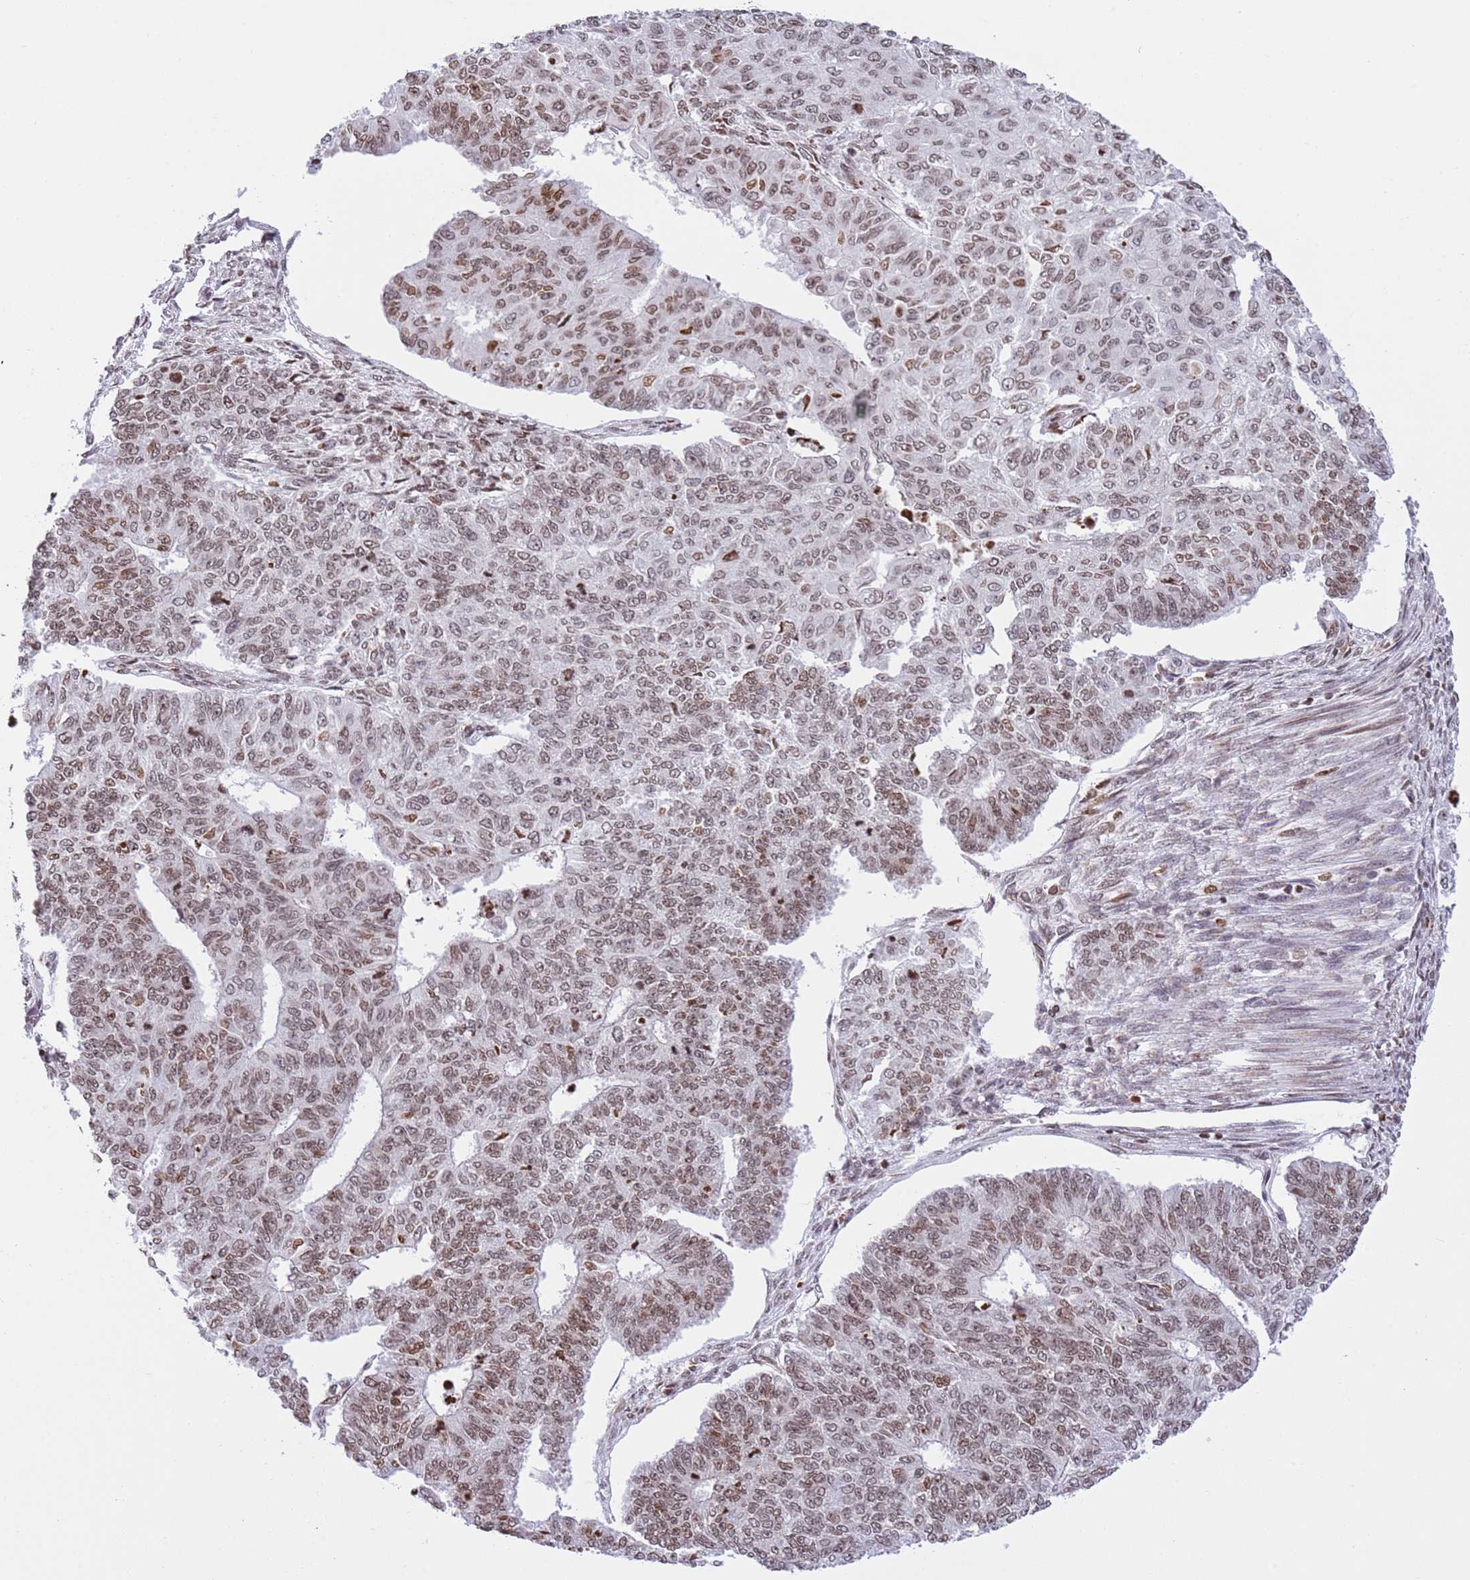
{"staining": {"intensity": "moderate", "quantity": ">75%", "location": "nuclear"}, "tissue": "endometrial cancer", "cell_type": "Tumor cells", "image_type": "cancer", "snomed": [{"axis": "morphology", "description": "Adenocarcinoma, NOS"}, {"axis": "topography", "description": "Endometrium"}], "caption": "IHC micrograph of neoplastic tissue: human endometrial adenocarcinoma stained using IHC displays medium levels of moderate protein expression localized specifically in the nuclear of tumor cells, appearing as a nuclear brown color.", "gene": "NRIP1", "patient": {"sex": "female", "age": 32}}